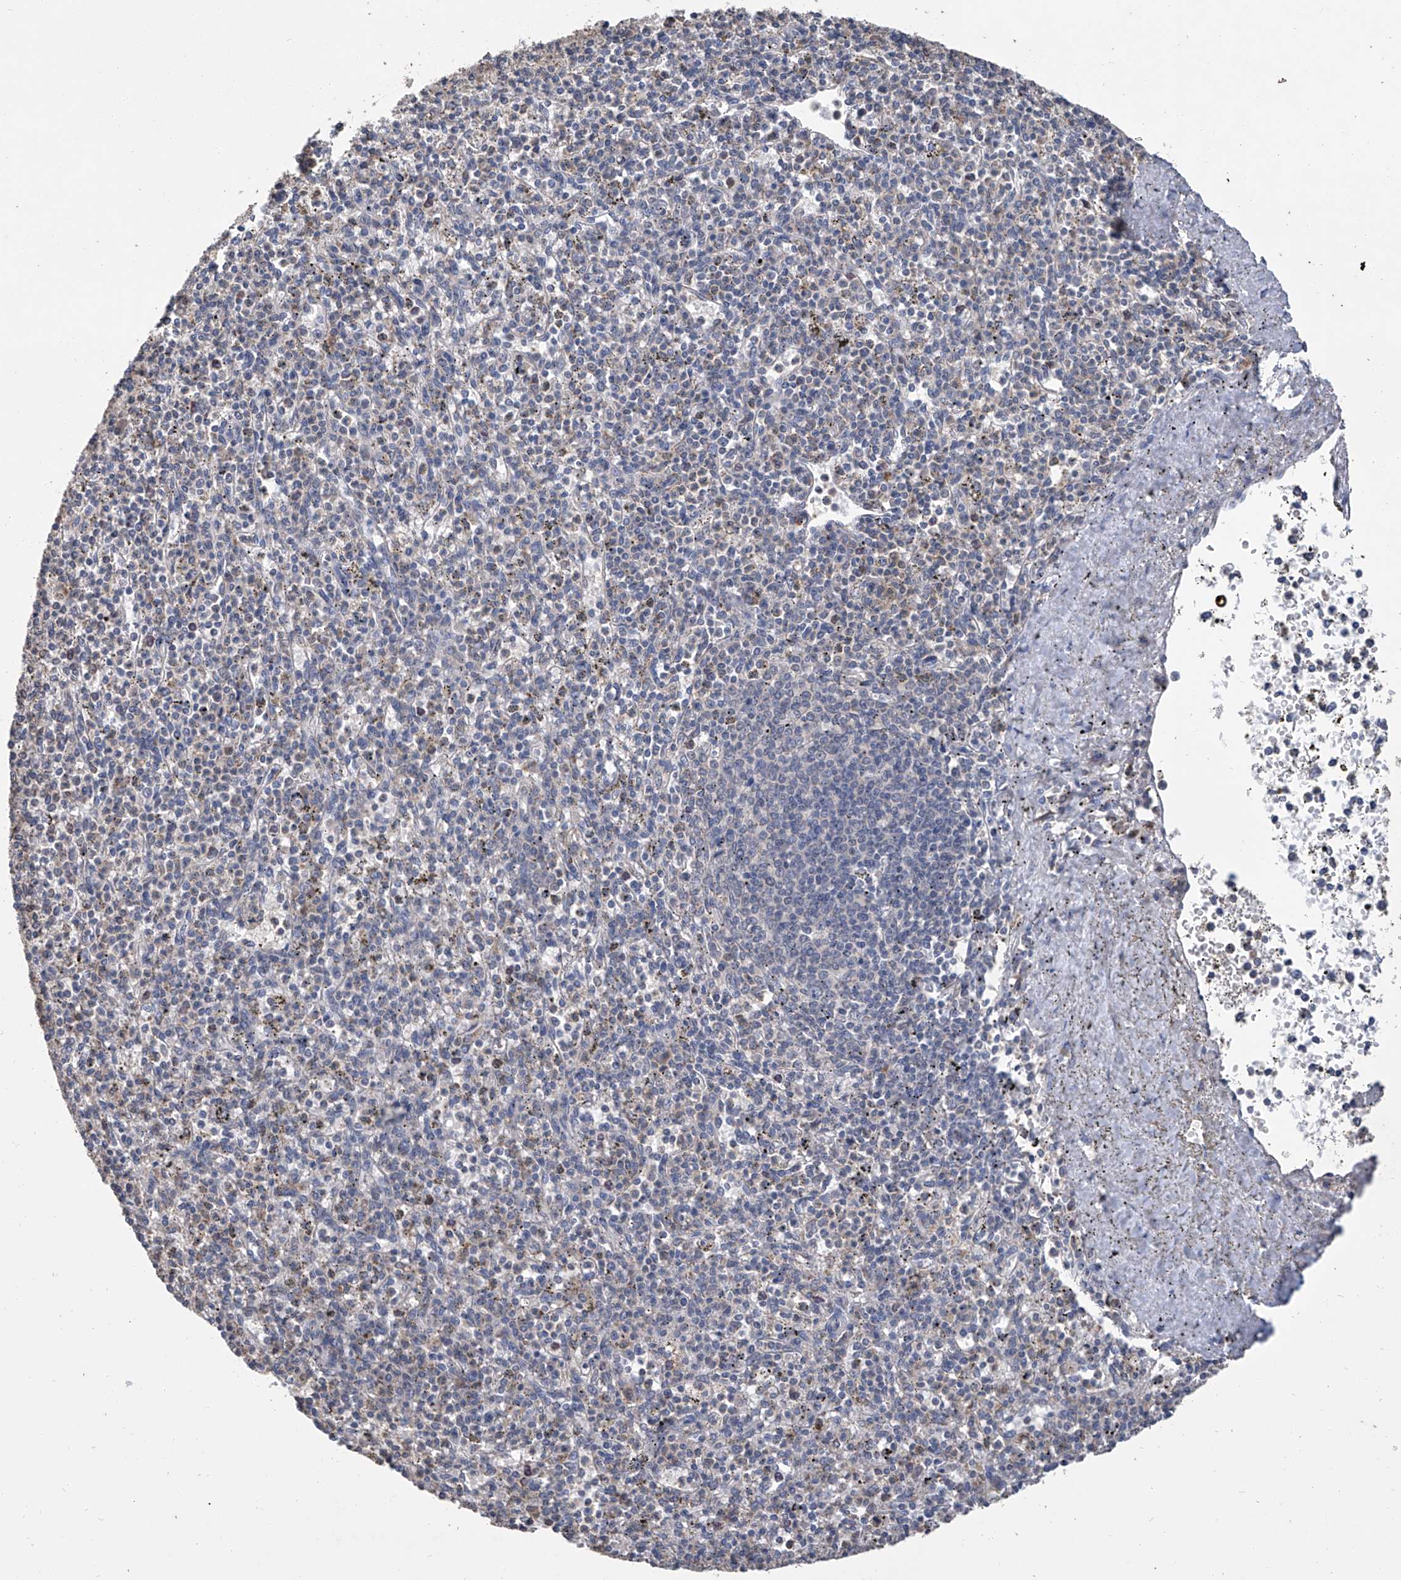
{"staining": {"intensity": "negative", "quantity": "none", "location": "none"}, "tissue": "spleen", "cell_type": "Cells in red pulp", "image_type": "normal", "snomed": [{"axis": "morphology", "description": "Normal tissue, NOS"}, {"axis": "topography", "description": "Spleen"}], "caption": "This is an immunohistochemistry image of normal human spleen. There is no expression in cells in red pulp.", "gene": "GPT", "patient": {"sex": "male", "age": 72}}